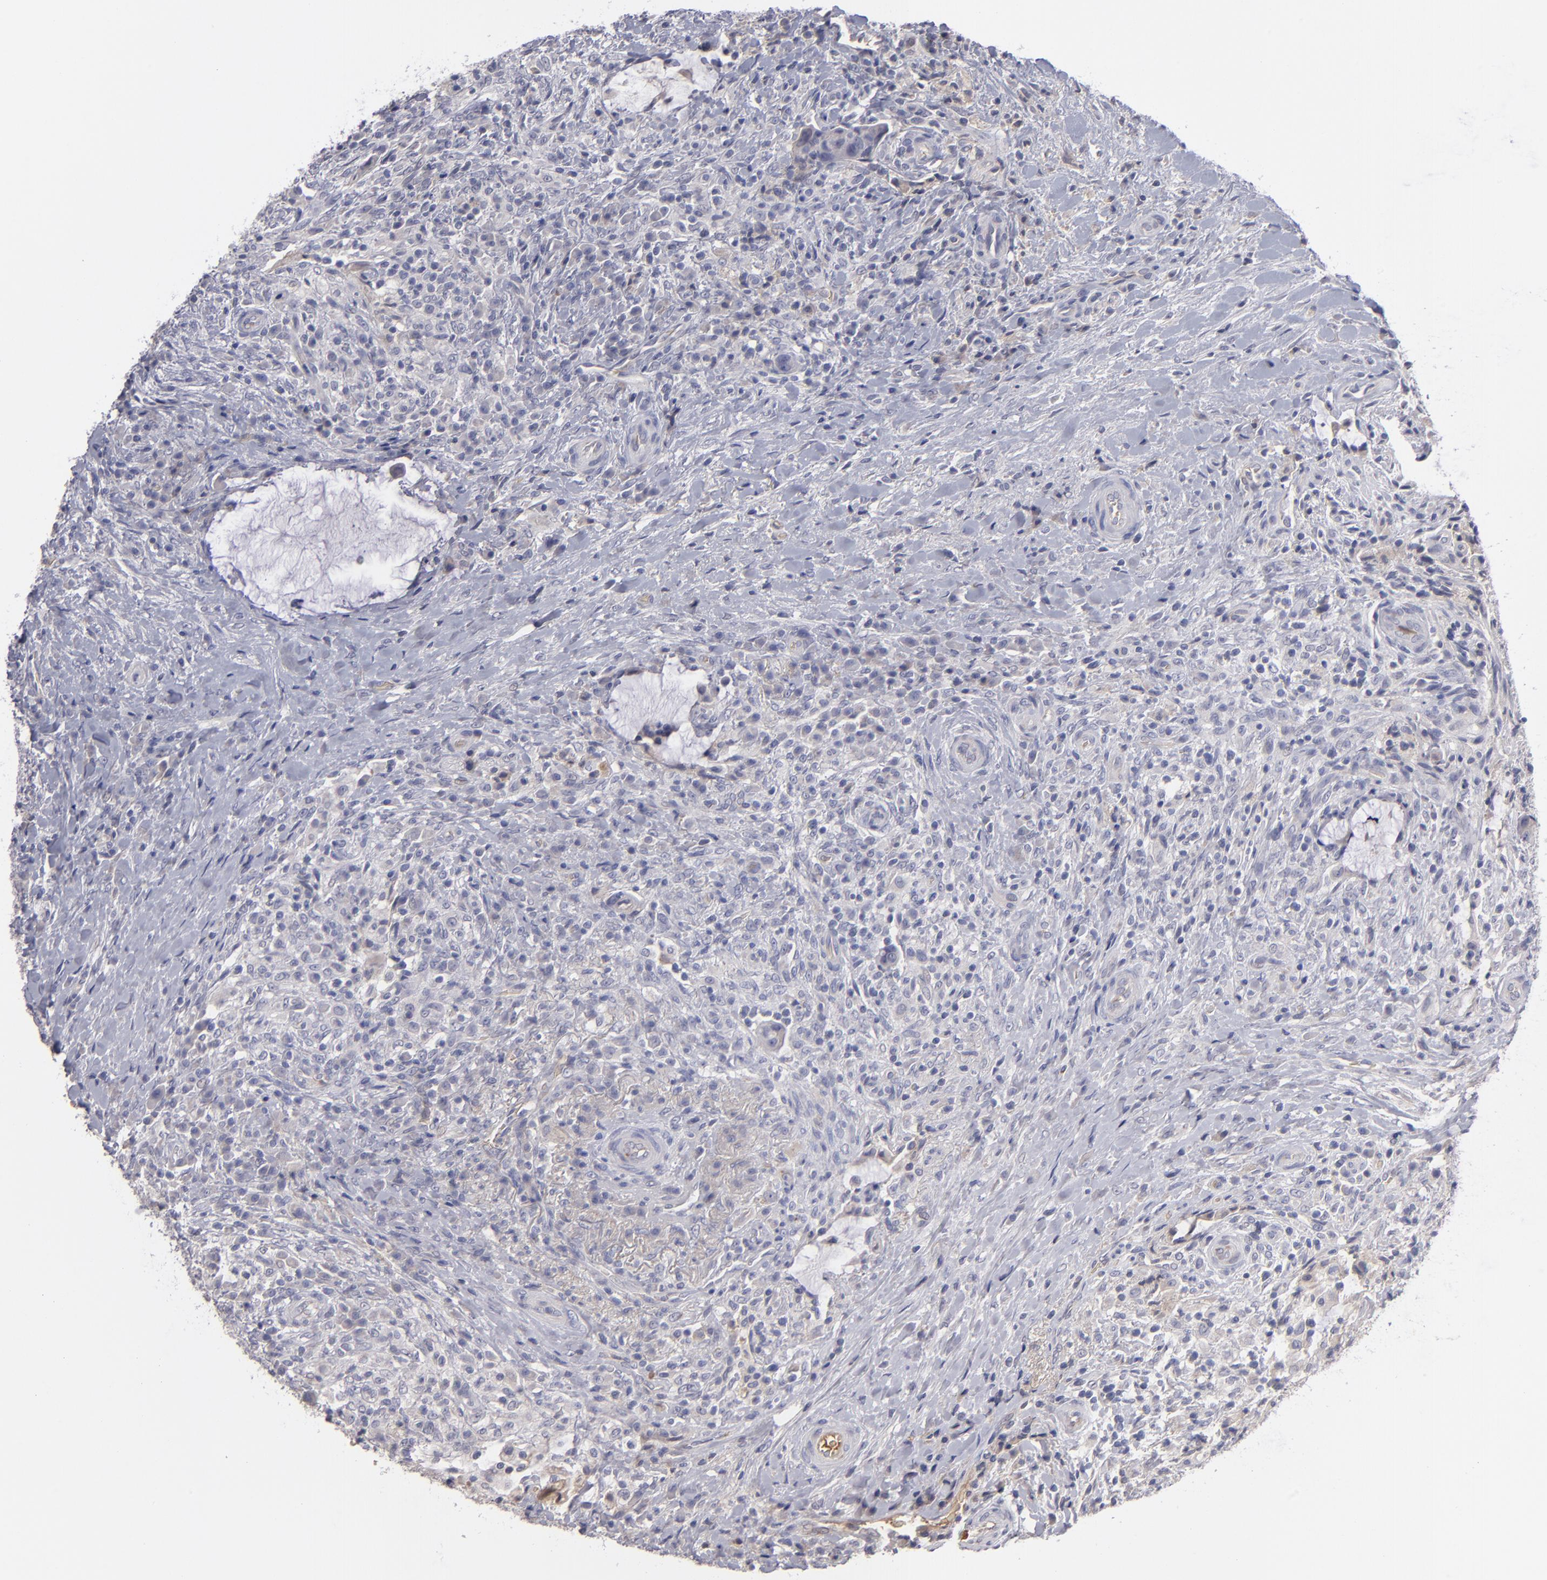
{"staining": {"intensity": "negative", "quantity": "none", "location": "none"}, "tissue": "colorectal cancer", "cell_type": "Tumor cells", "image_type": "cancer", "snomed": [{"axis": "morphology", "description": "Adenocarcinoma, NOS"}, {"axis": "topography", "description": "Rectum"}], "caption": "This is an immunohistochemistry micrograph of human colorectal adenocarcinoma. There is no expression in tumor cells.", "gene": "ITIH4", "patient": {"sex": "female", "age": 71}}